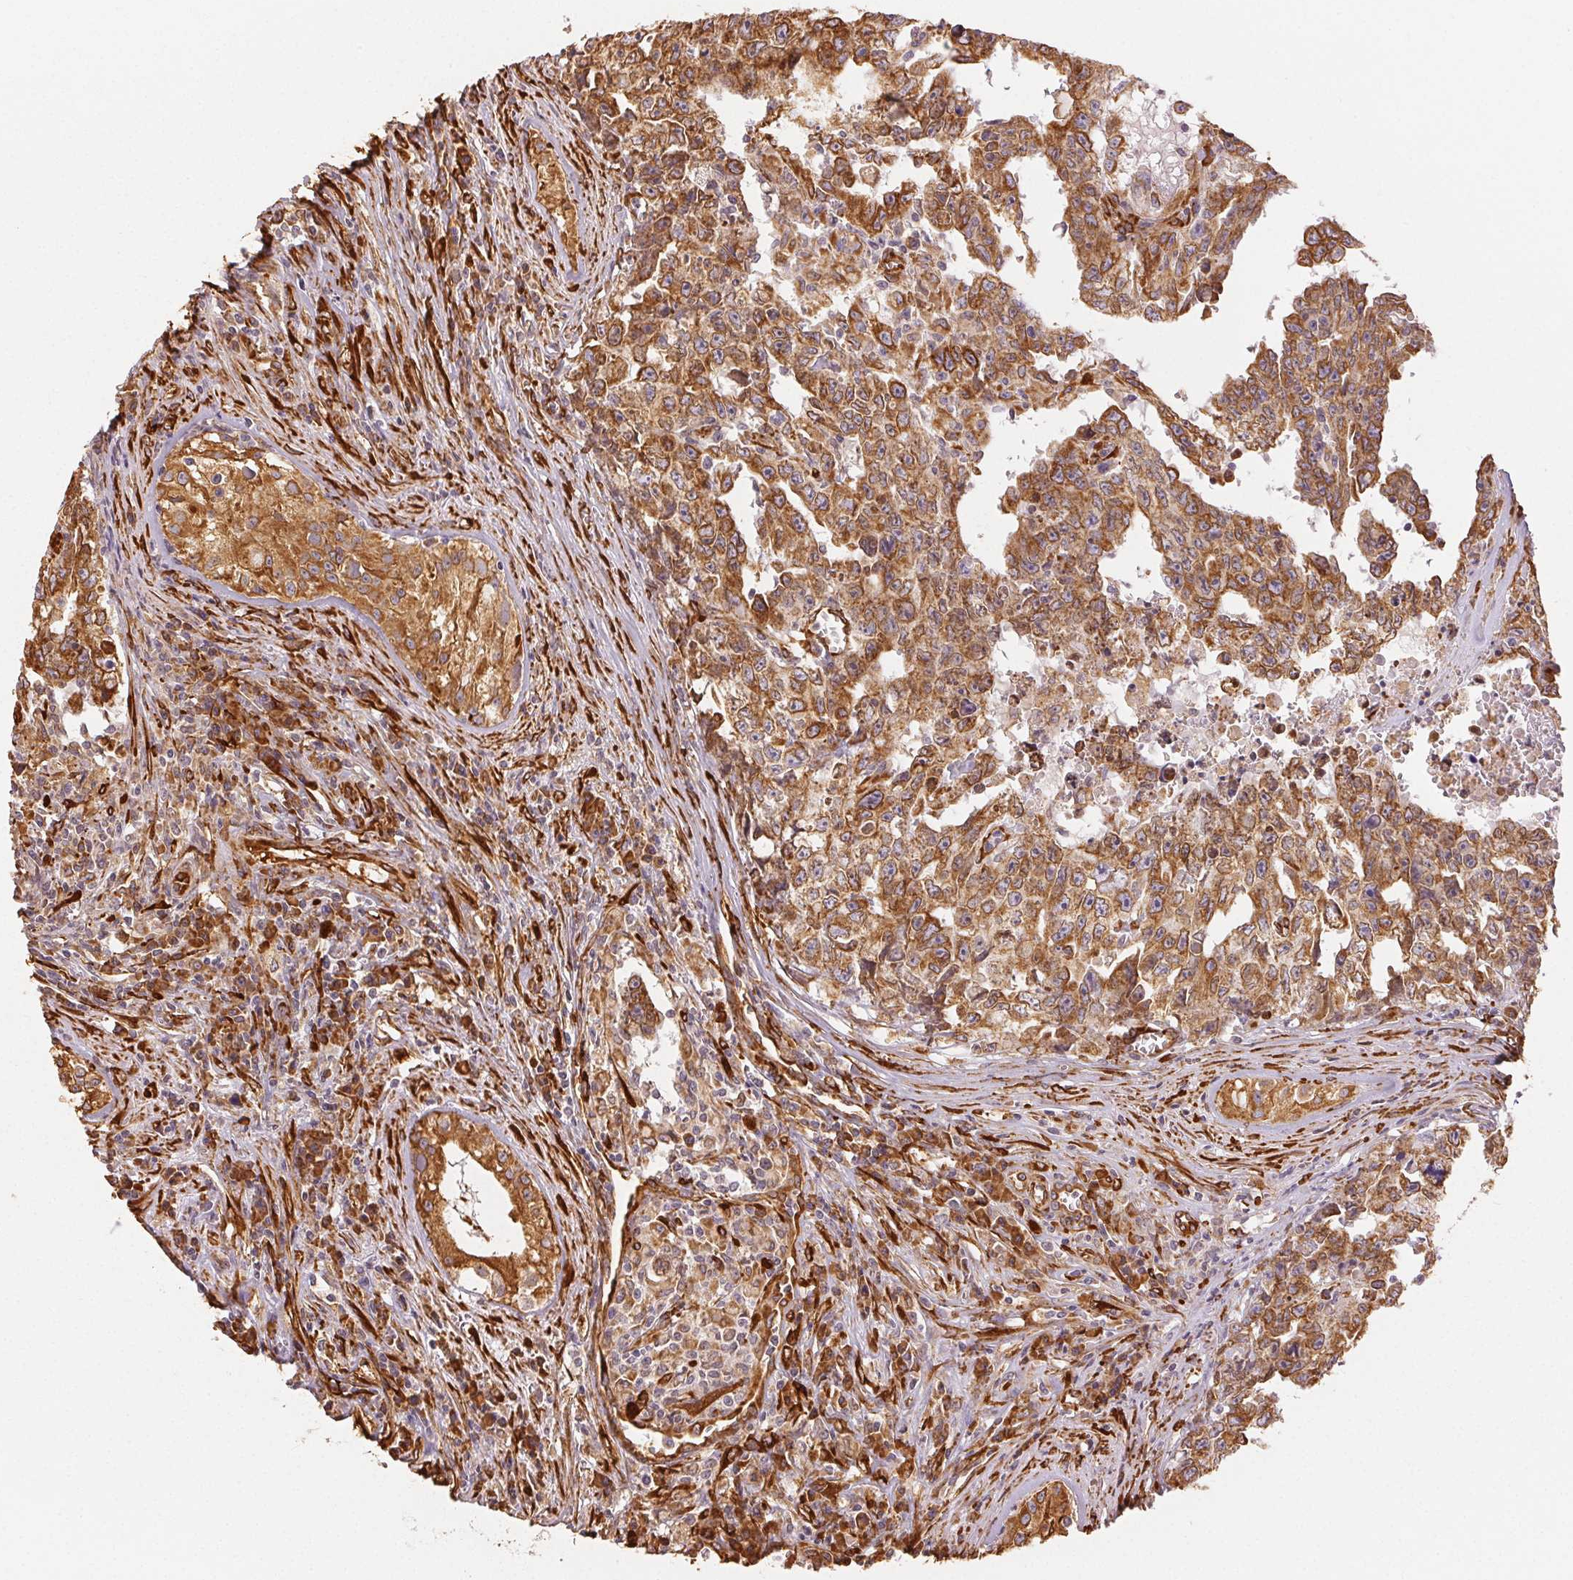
{"staining": {"intensity": "strong", "quantity": ">75%", "location": "cytoplasmic/membranous"}, "tissue": "testis cancer", "cell_type": "Tumor cells", "image_type": "cancer", "snomed": [{"axis": "morphology", "description": "Carcinoma, Embryonal, NOS"}, {"axis": "topography", "description": "Testis"}], "caption": "Immunohistochemistry (DAB) staining of testis cancer exhibits strong cytoplasmic/membranous protein positivity in about >75% of tumor cells. The staining was performed using DAB (3,3'-diaminobenzidine) to visualize the protein expression in brown, while the nuclei were stained in blue with hematoxylin (Magnification: 20x).", "gene": "RCN3", "patient": {"sex": "male", "age": 22}}